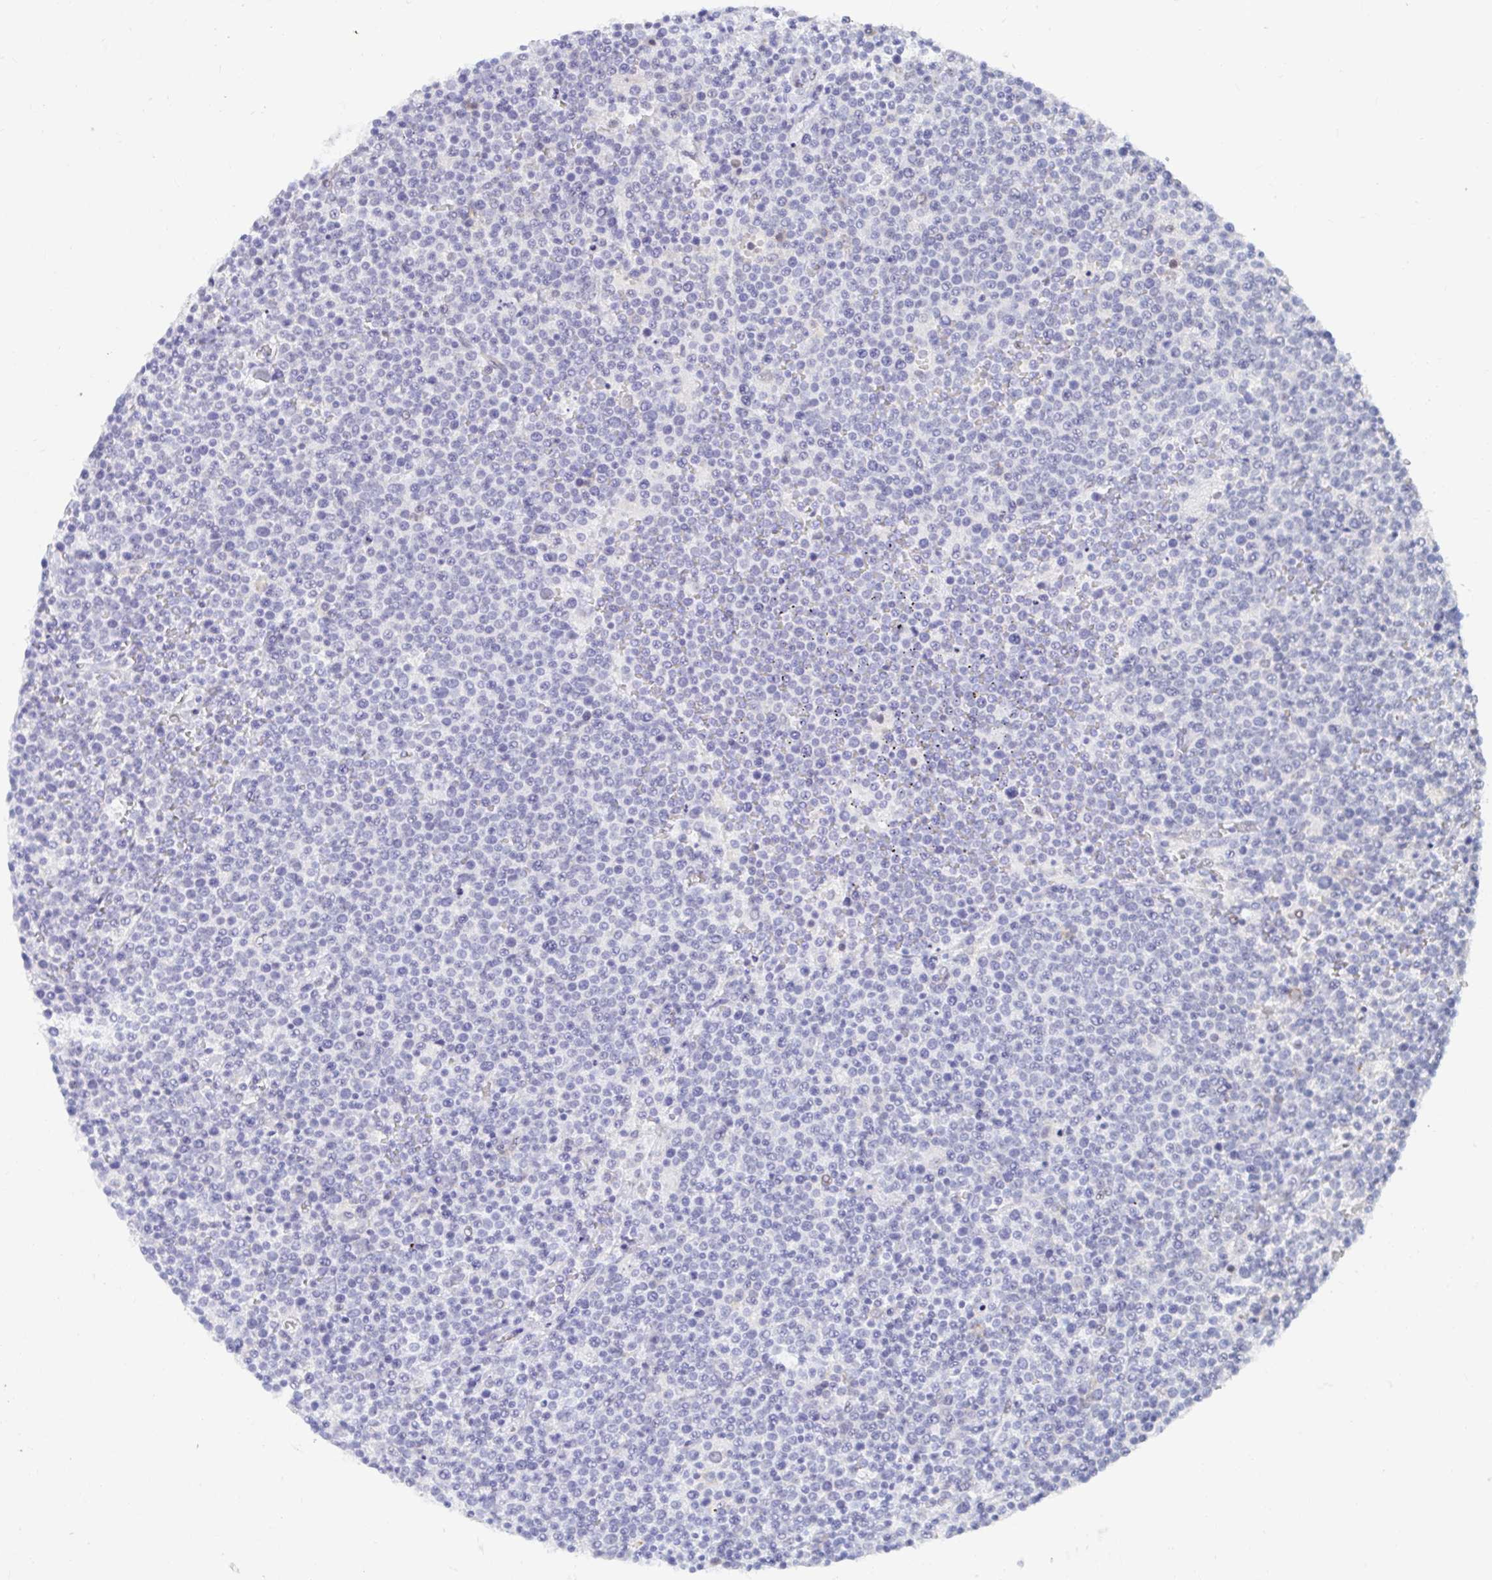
{"staining": {"intensity": "negative", "quantity": "none", "location": "none"}, "tissue": "lymphoma", "cell_type": "Tumor cells", "image_type": "cancer", "snomed": [{"axis": "morphology", "description": "Malignant lymphoma, non-Hodgkin's type, High grade"}, {"axis": "topography", "description": "Lymph node"}], "caption": "The micrograph reveals no staining of tumor cells in malignant lymphoma, non-Hodgkin's type (high-grade). (Brightfield microscopy of DAB (3,3'-diaminobenzidine) immunohistochemistry (IHC) at high magnification).", "gene": "COL28A1", "patient": {"sex": "male", "age": 61}}